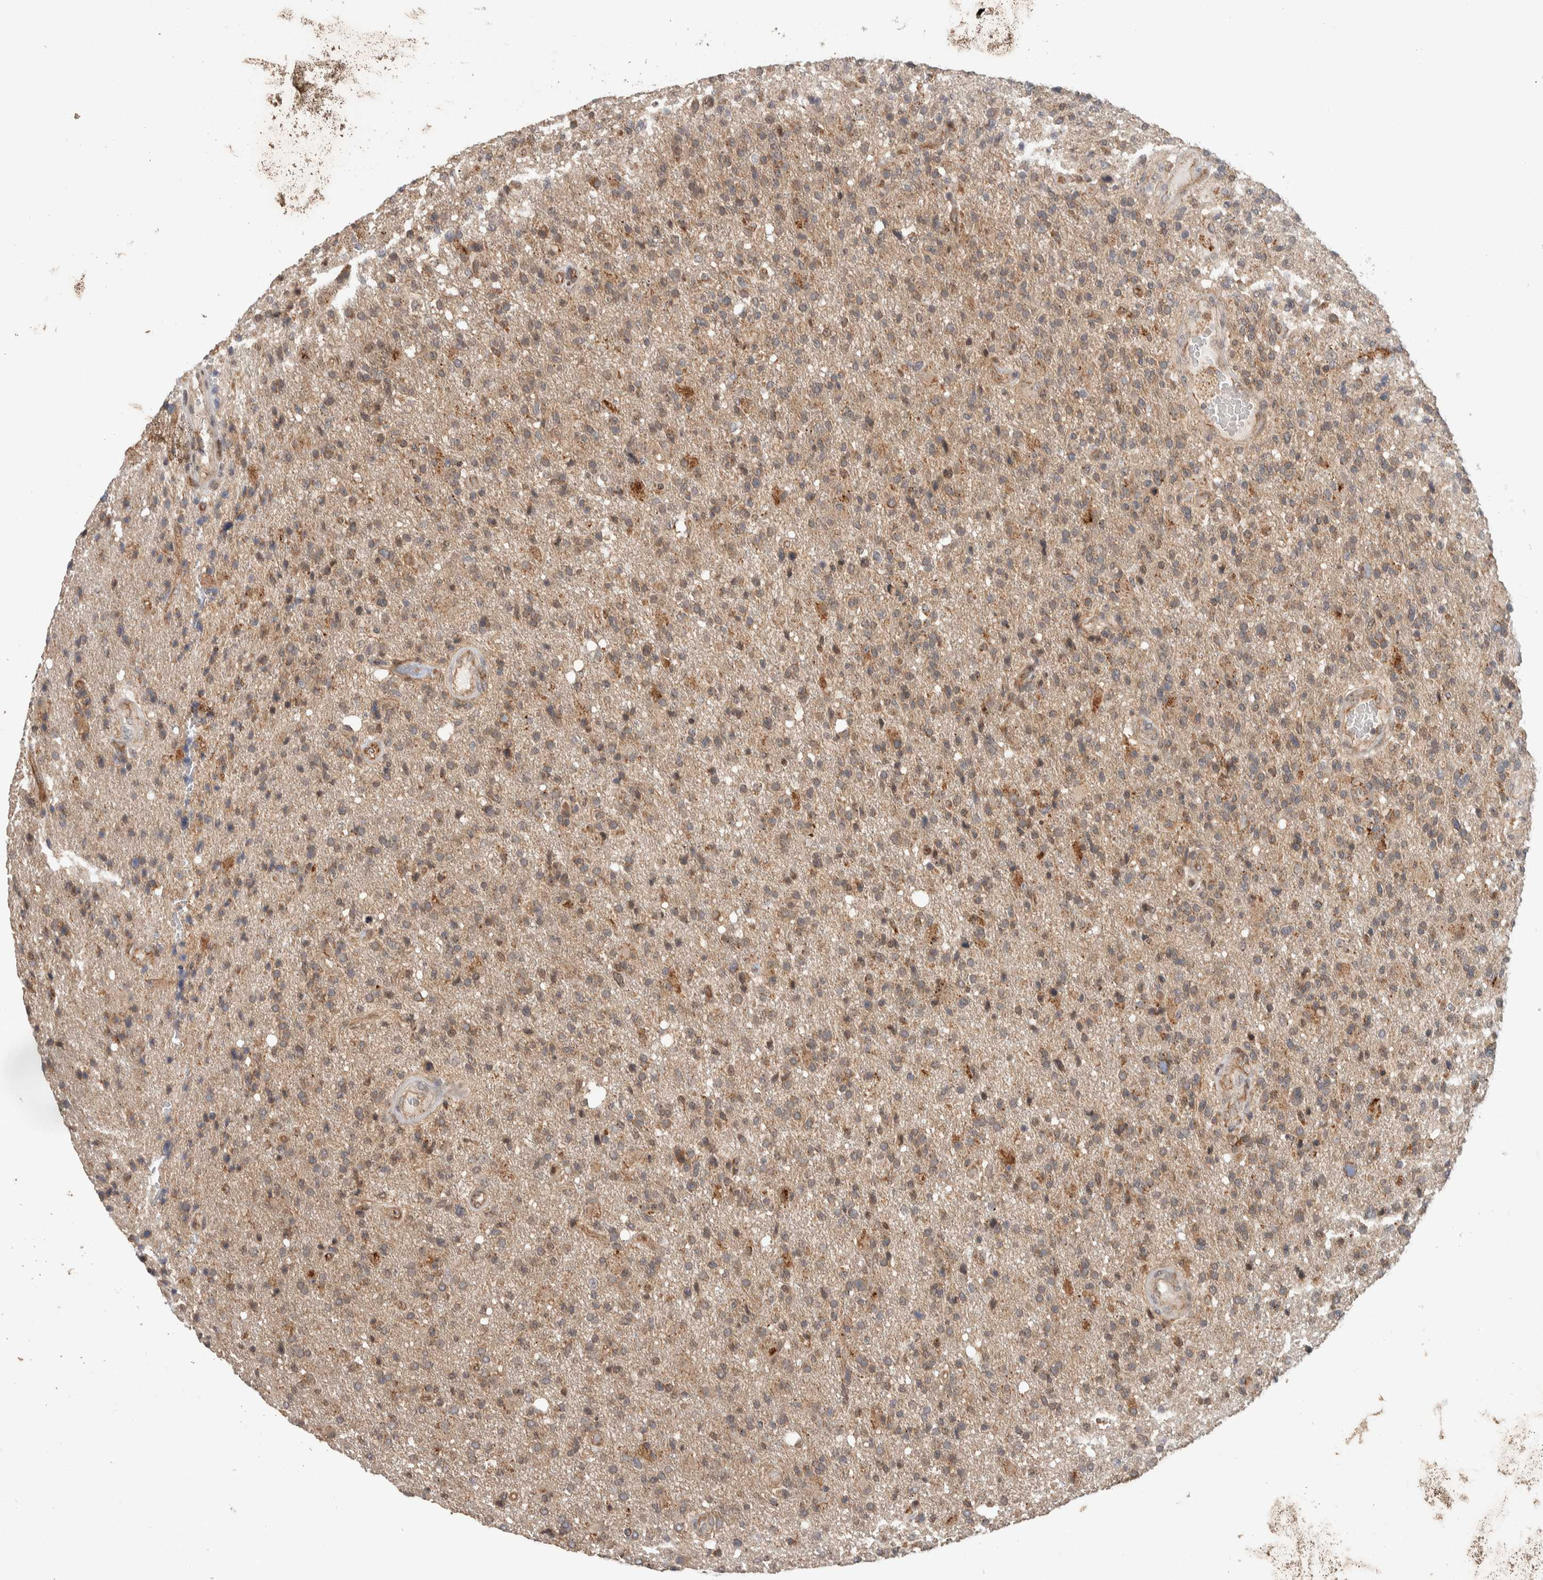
{"staining": {"intensity": "moderate", "quantity": "25%-75%", "location": "cytoplasmic/membranous"}, "tissue": "glioma", "cell_type": "Tumor cells", "image_type": "cancer", "snomed": [{"axis": "morphology", "description": "Glioma, malignant, High grade"}, {"axis": "topography", "description": "Brain"}], "caption": "This is an image of IHC staining of glioma, which shows moderate positivity in the cytoplasmic/membranous of tumor cells.", "gene": "DEPTOR", "patient": {"sex": "male", "age": 72}}